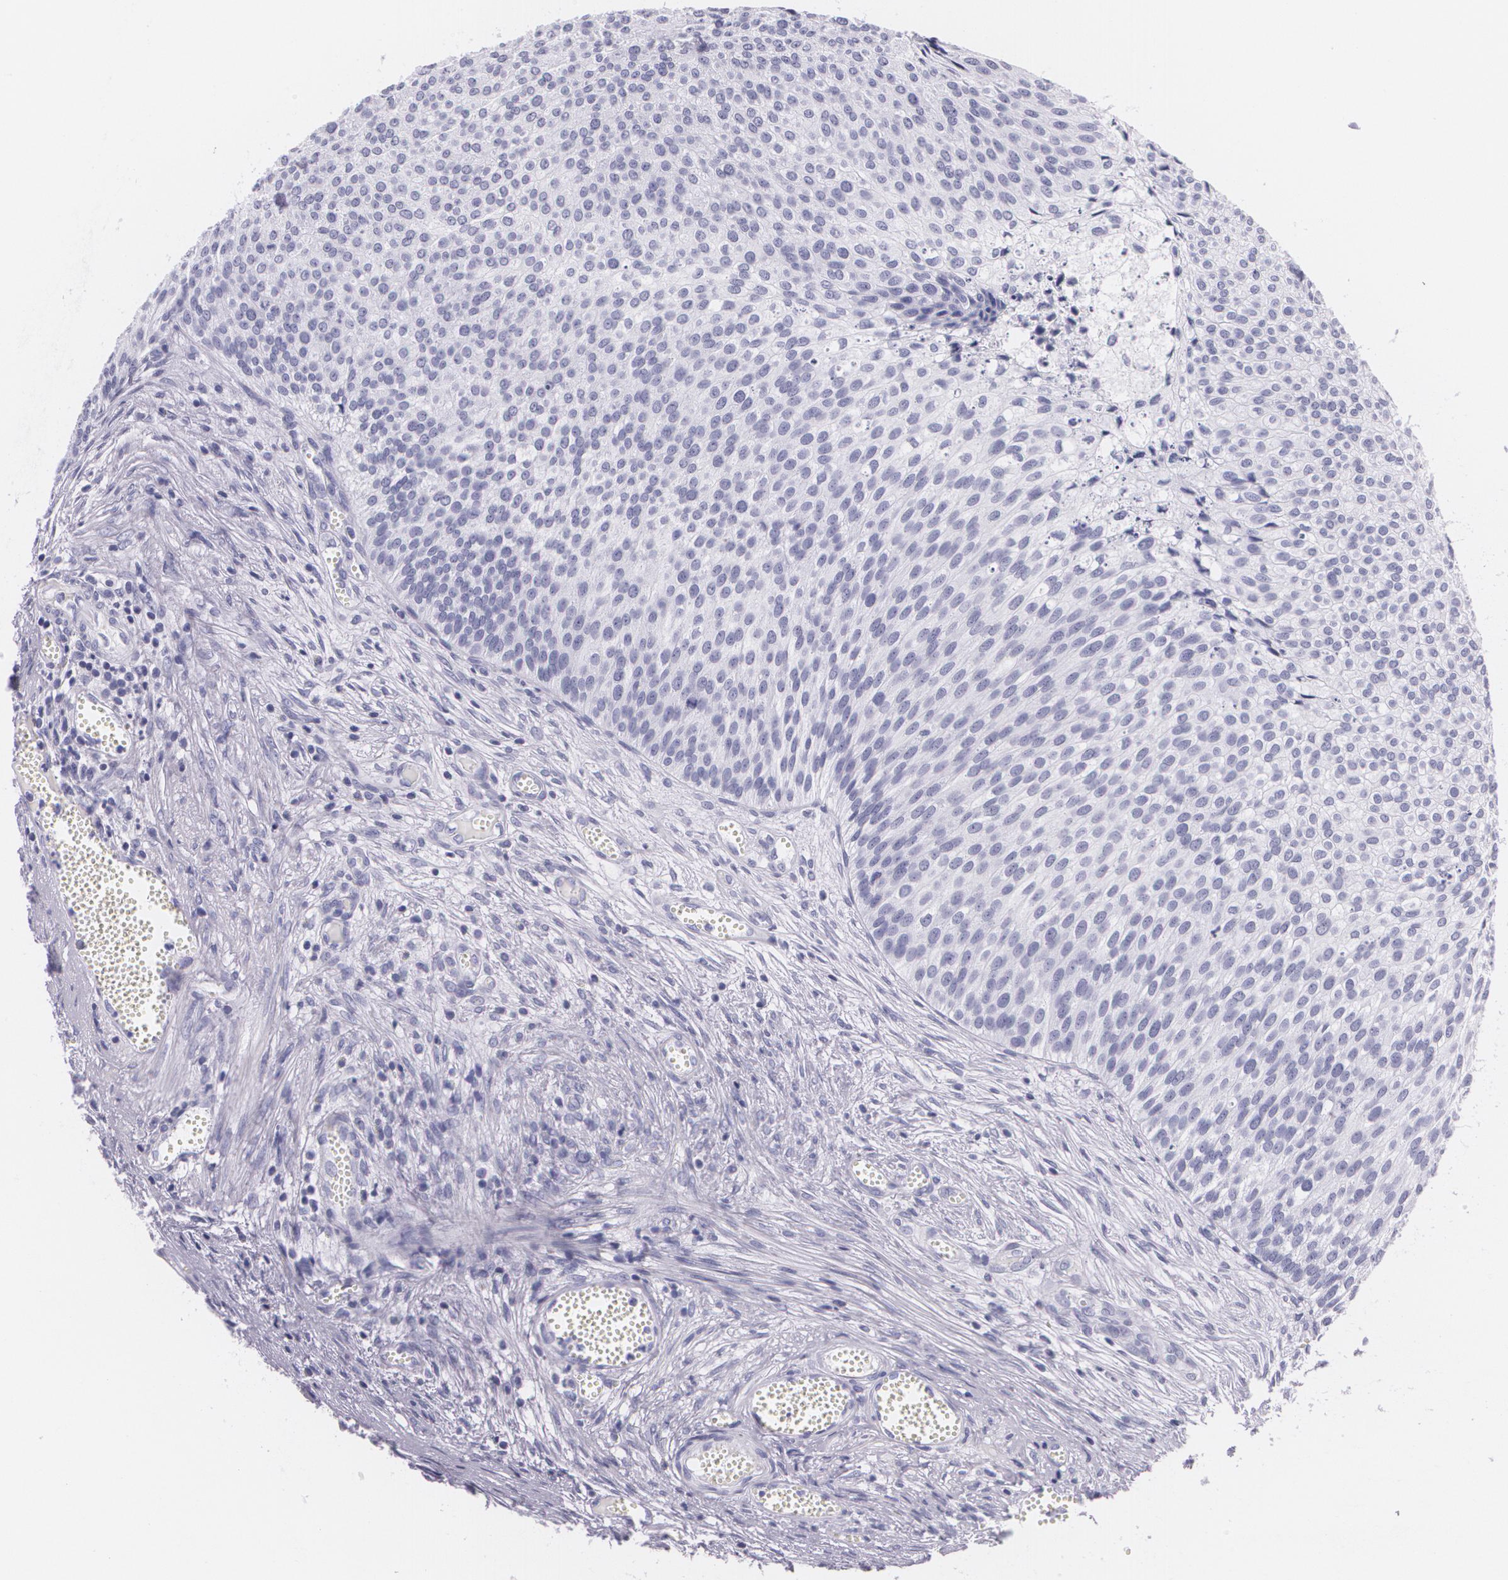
{"staining": {"intensity": "negative", "quantity": "none", "location": "none"}, "tissue": "urothelial cancer", "cell_type": "Tumor cells", "image_type": "cancer", "snomed": [{"axis": "morphology", "description": "Urothelial carcinoma, Low grade"}, {"axis": "topography", "description": "Urinary bladder"}], "caption": "DAB immunohistochemical staining of urothelial carcinoma (low-grade) displays no significant staining in tumor cells. Brightfield microscopy of IHC stained with DAB (brown) and hematoxylin (blue), captured at high magnification.", "gene": "DLG4", "patient": {"sex": "male", "age": 84}}